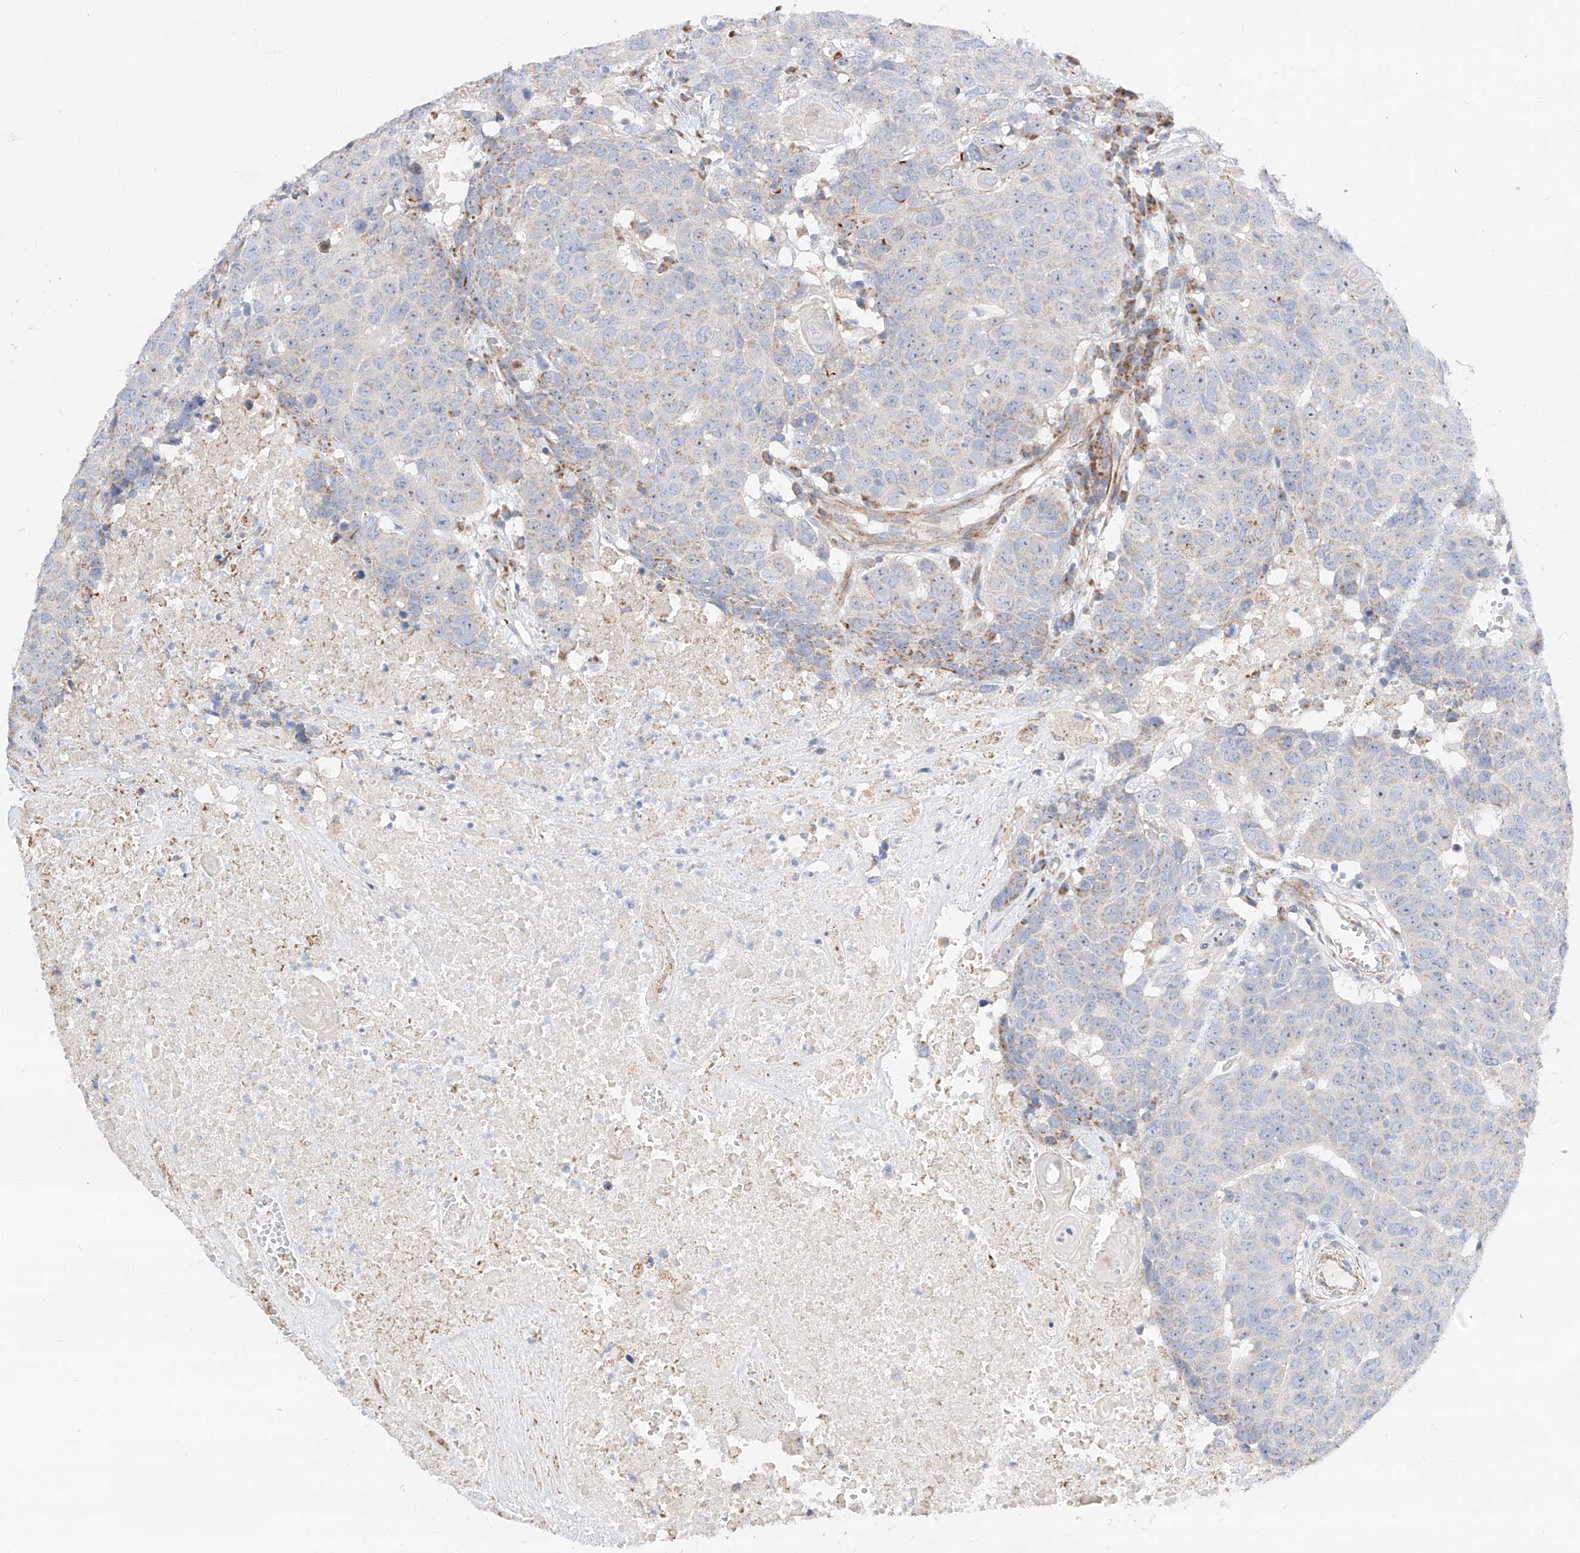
{"staining": {"intensity": "weak", "quantity": "<25%", "location": "cytoplasmic/membranous"}, "tissue": "head and neck cancer", "cell_type": "Tumor cells", "image_type": "cancer", "snomed": [{"axis": "morphology", "description": "Squamous cell carcinoma, NOS"}, {"axis": "topography", "description": "Head-Neck"}], "caption": "Immunohistochemical staining of head and neck cancer (squamous cell carcinoma) reveals no significant positivity in tumor cells.", "gene": "CST9", "patient": {"sex": "male", "age": 66}}